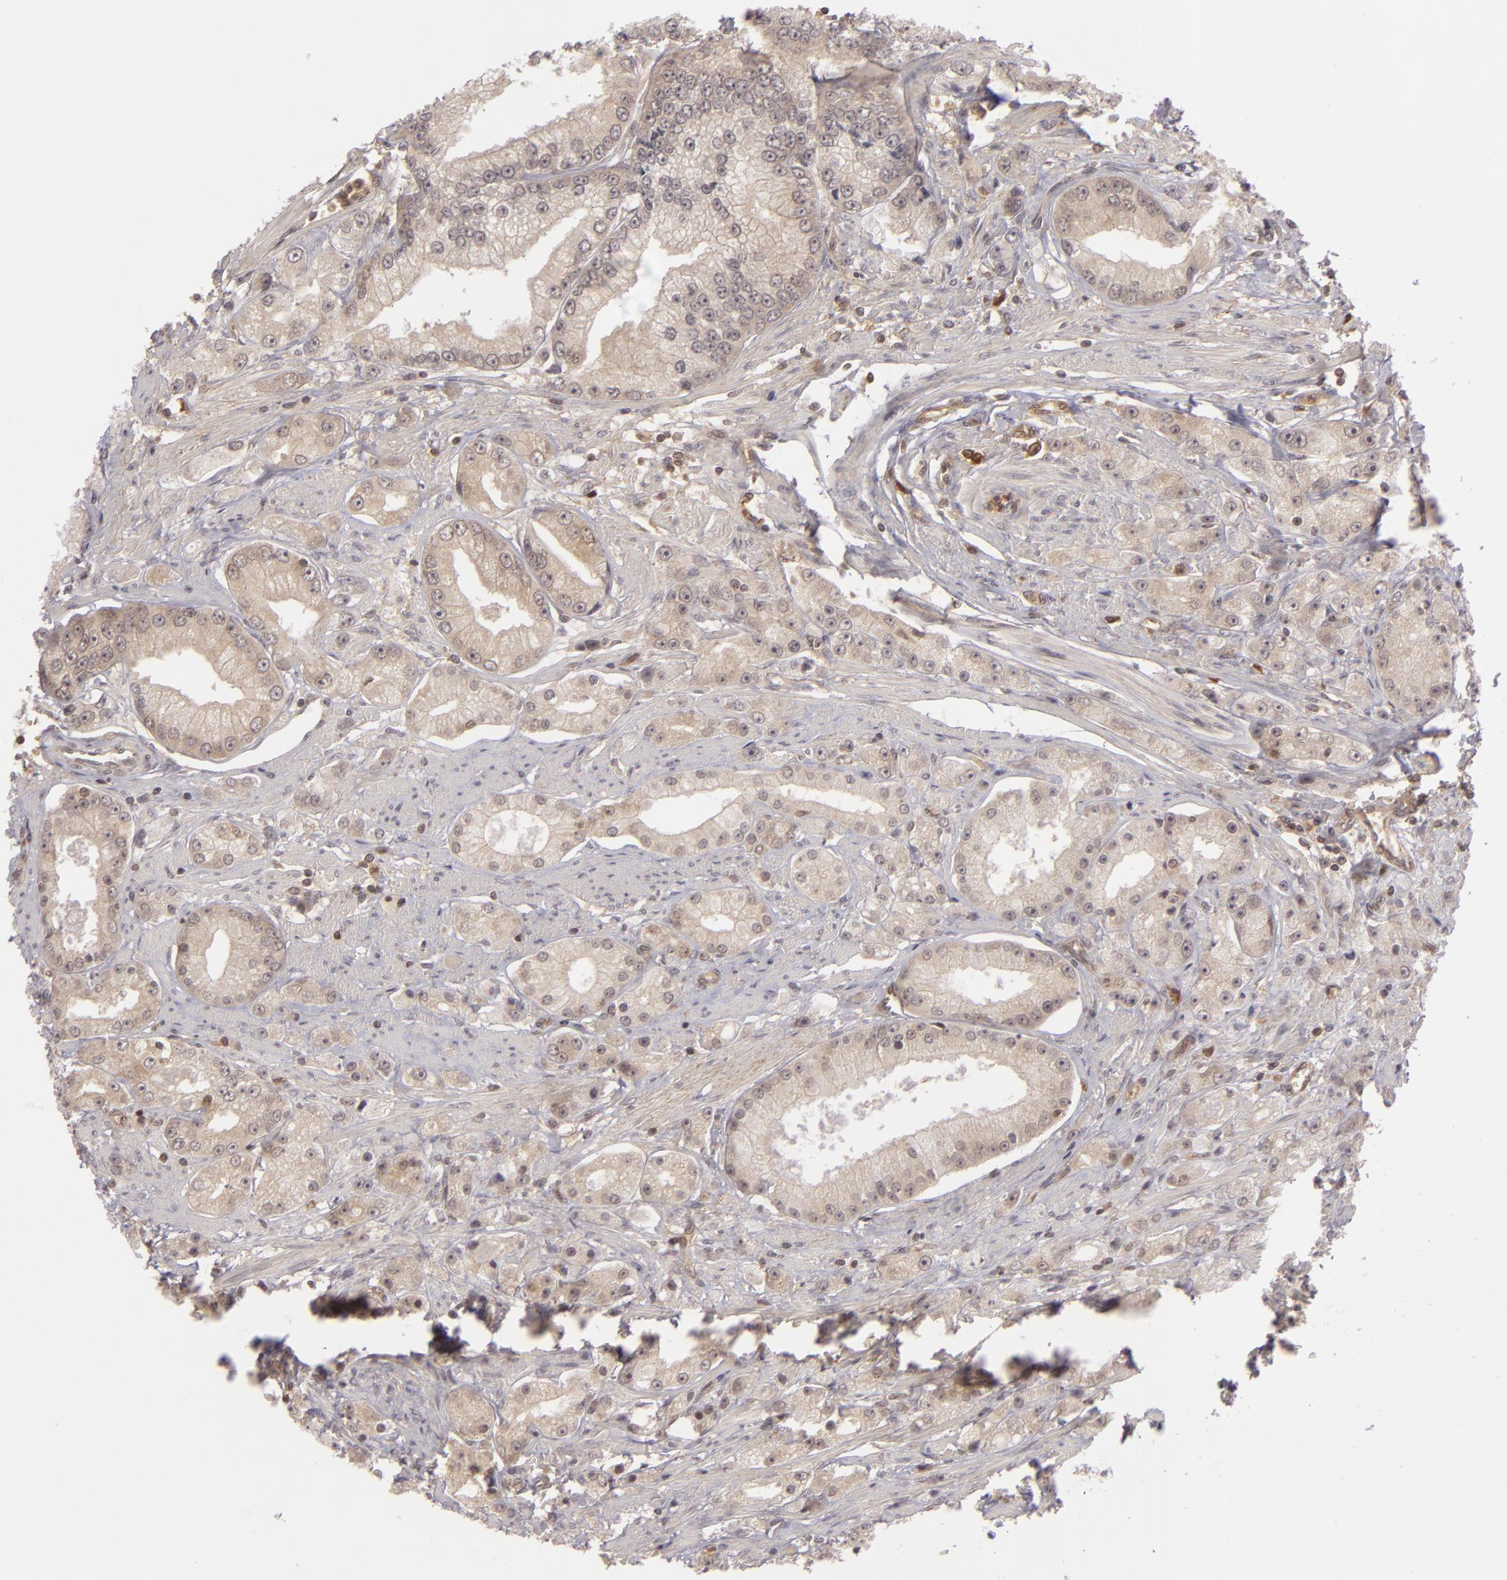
{"staining": {"intensity": "weak", "quantity": ">75%", "location": "cytoplasmic/membranous"}, "tissue": "prostate cancer", "cell_type": "Tumor cells", "image_type": "cancer", "snomed": [{"axis": "morphology", "description": "Adenocarcinoma, Medium grade"}, {"axis": "topography", "description": "Prostate"}], "caption": "The micrograph reveals a brown stain indicating the presence of a protein in the cytoplasmic/membranous of tumor cells in prostate adenocarcinoma (medium-grade).", "gene": "ZBTB33", "patient": {"sex": "male", "age": 72}}